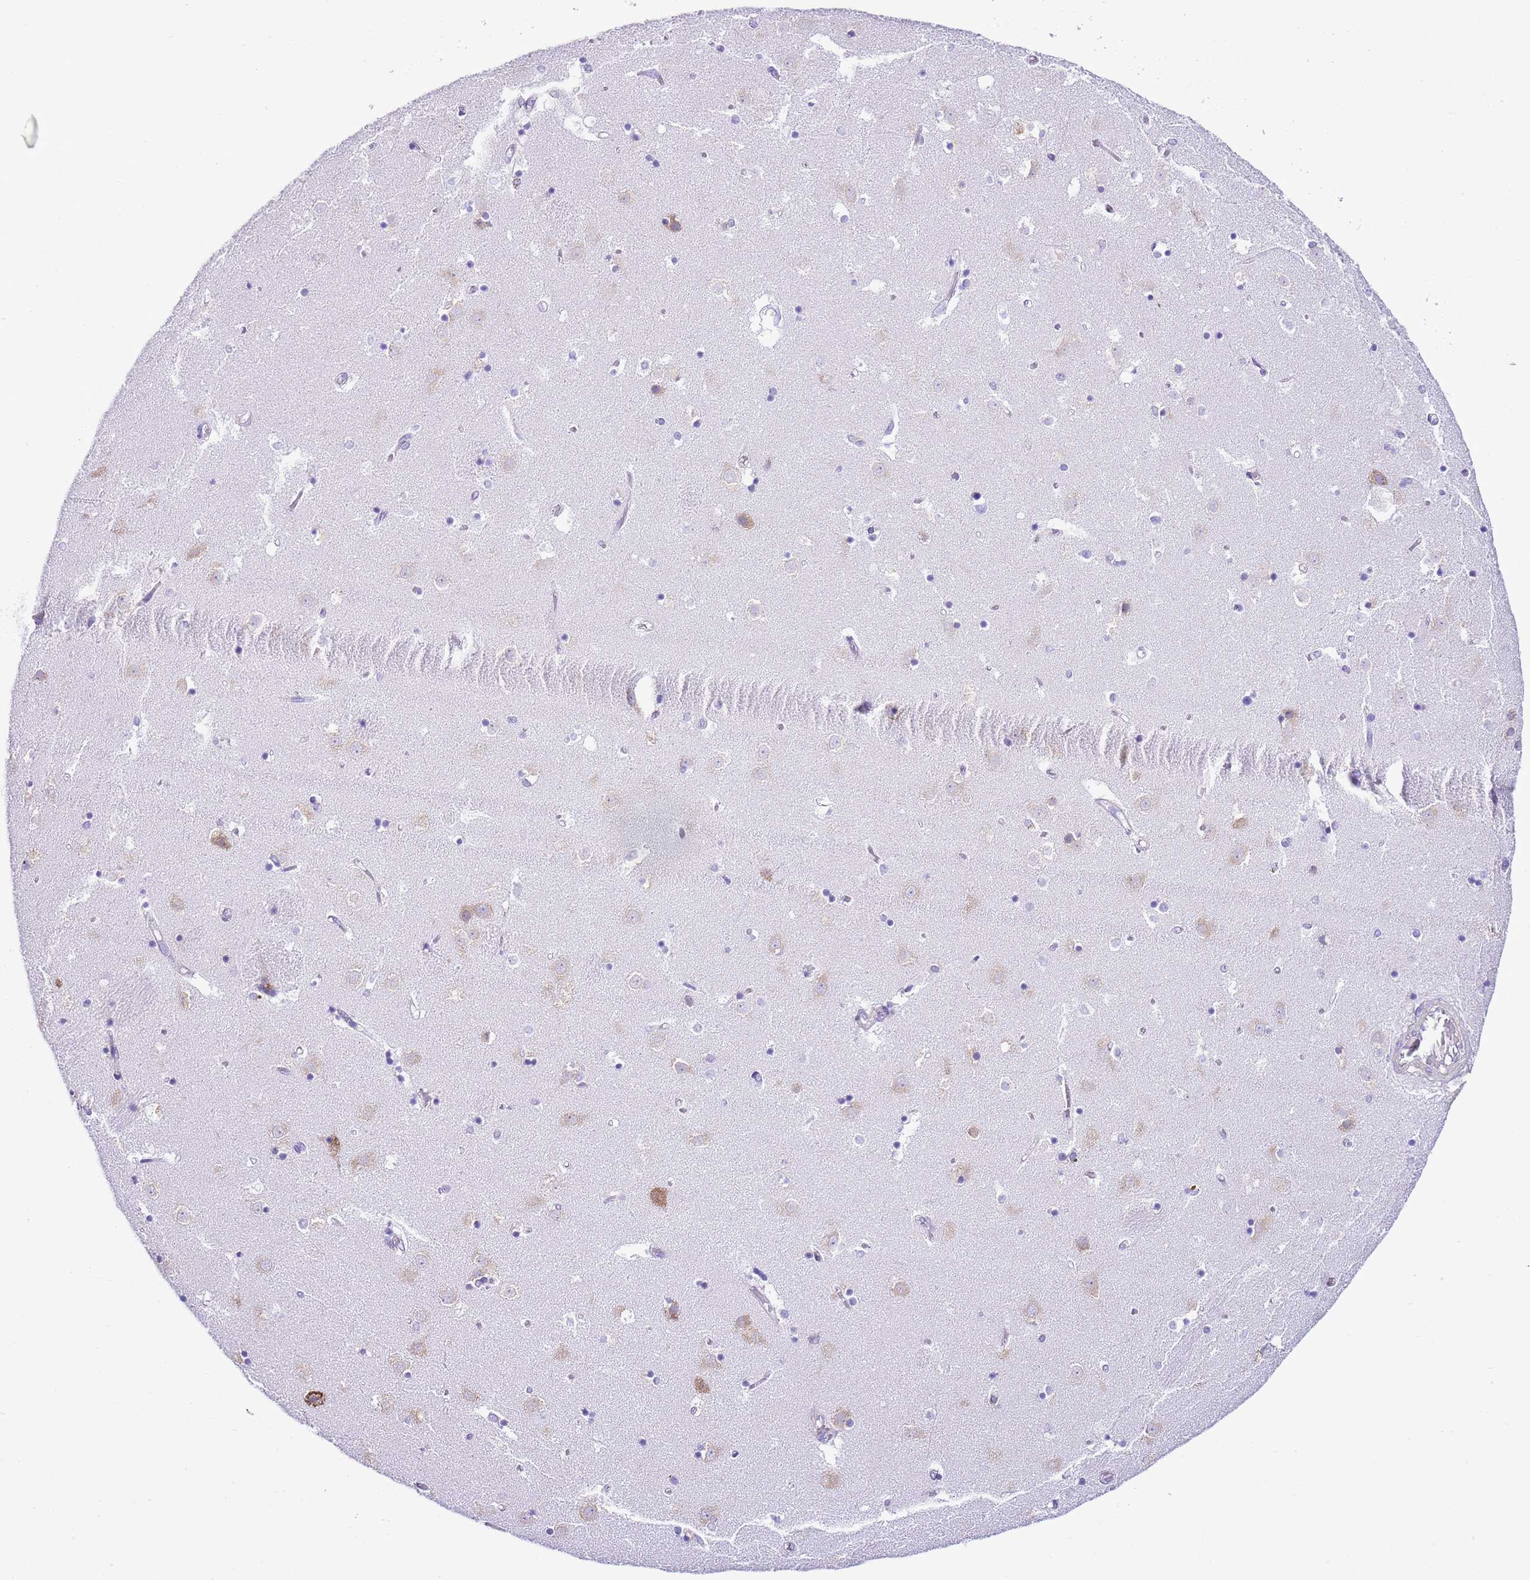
{"staining": {"intensity": "negative", "quantity": "none", "location": "none"}, "tissue": "caudate", "cell_type": "Glial cells", "image_type": "normal", "snomed": [{"axis": "morphology", "description": "Normal tissue, NOS"}, {"axis": "topography", "description": "Lateral ventricle wall"}], "caption": "This is an immunohistochemistry image of benign caudate. There is no expression in glial cells.", "gene": "RPS10", "patient": {"sex": "female", "age": 52}}